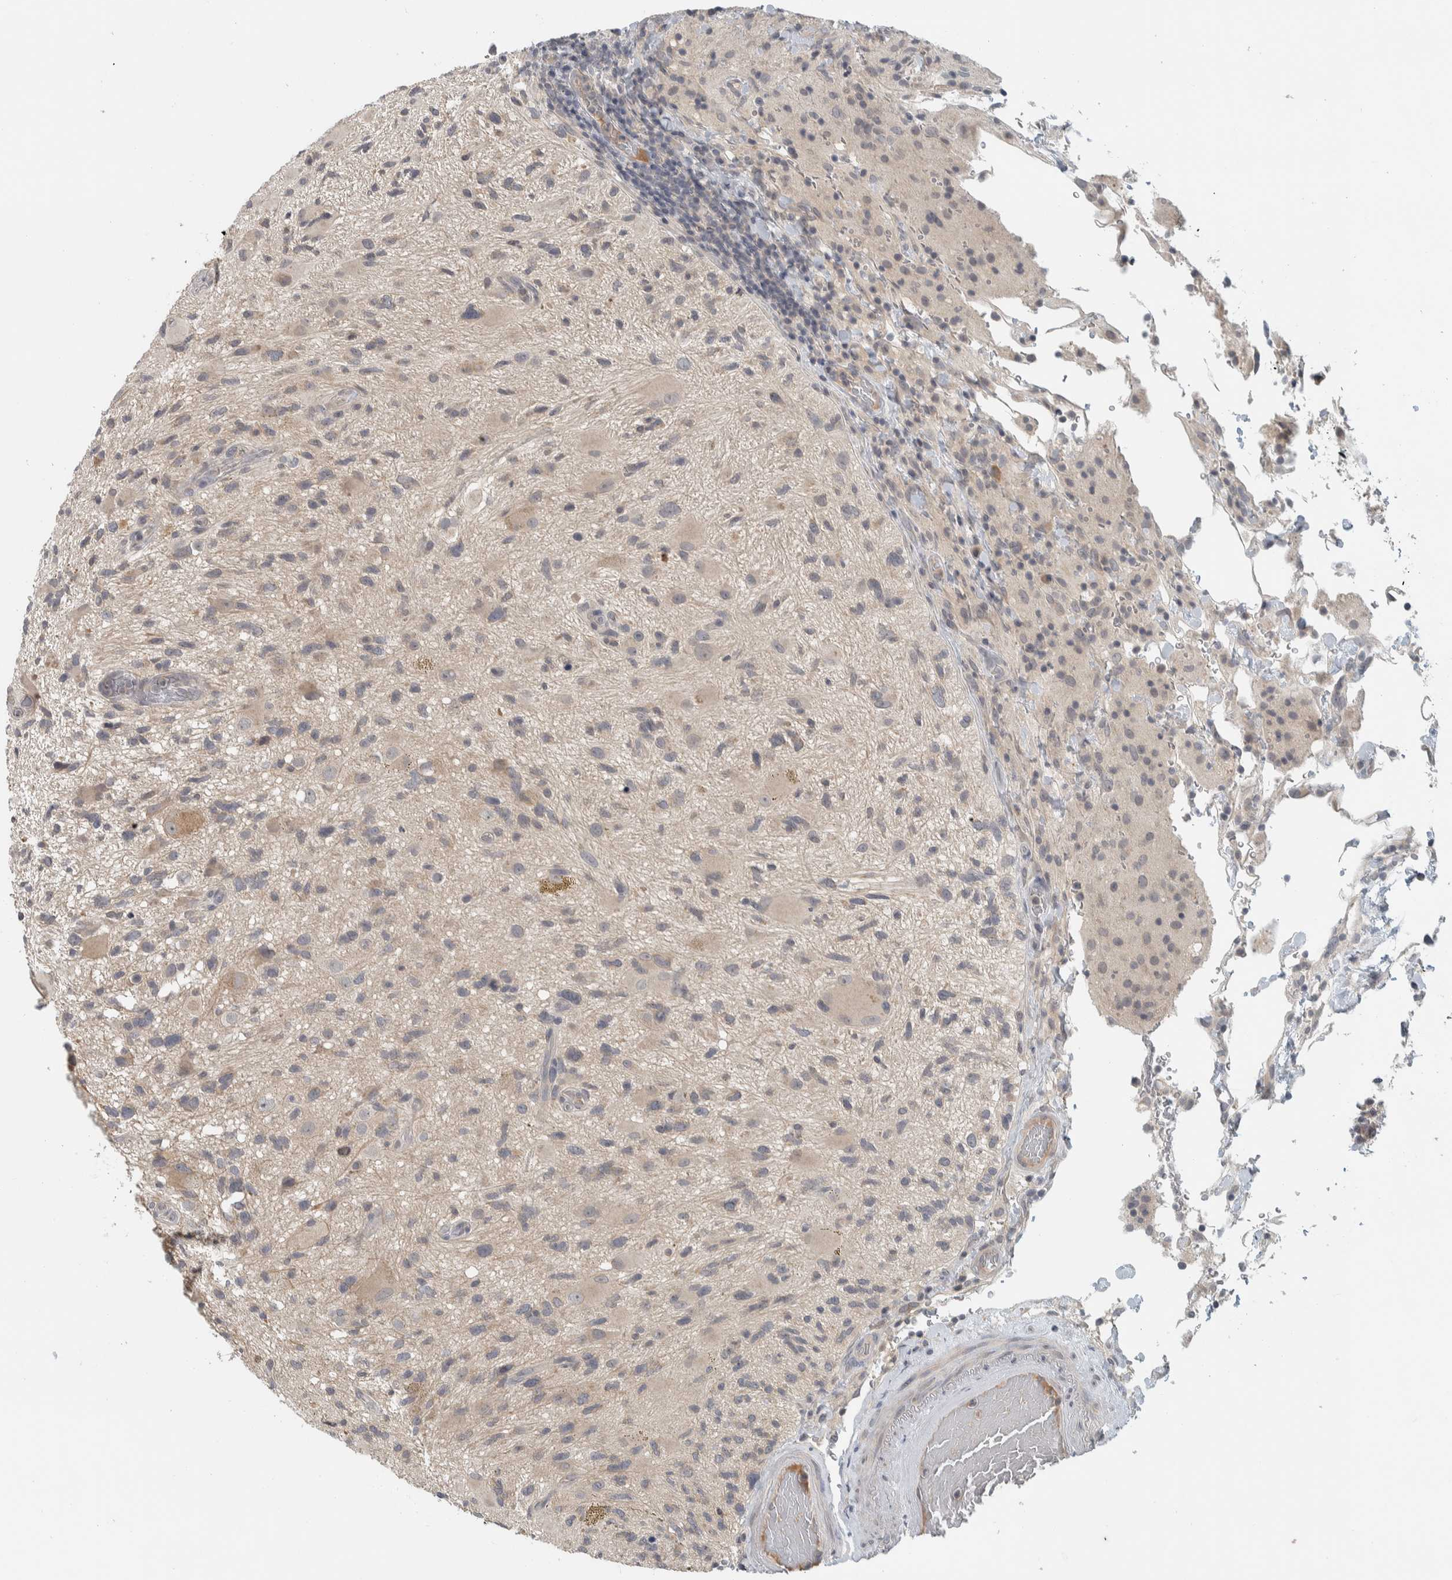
{"staining": {"intensity": "weak", "quantity": "<25%", "location": "cytoplasmic/membranous"}, "tissue": "glioma", "cell_type": "Tumor cells", "image_type": "cancer", "snomed": [{"axis": "morphology", "description": "Glioma, malignant, High grade"}, {"axis": "topography", "description": "Brain"}], "caption": "This is a micrograph of immunohistochemistry (IHC) staining of high-grade glioma (malignant), which shows no positivity in tumor cells.", "gene": "AFP", "patient": {"sex": "male", "age": 33}}